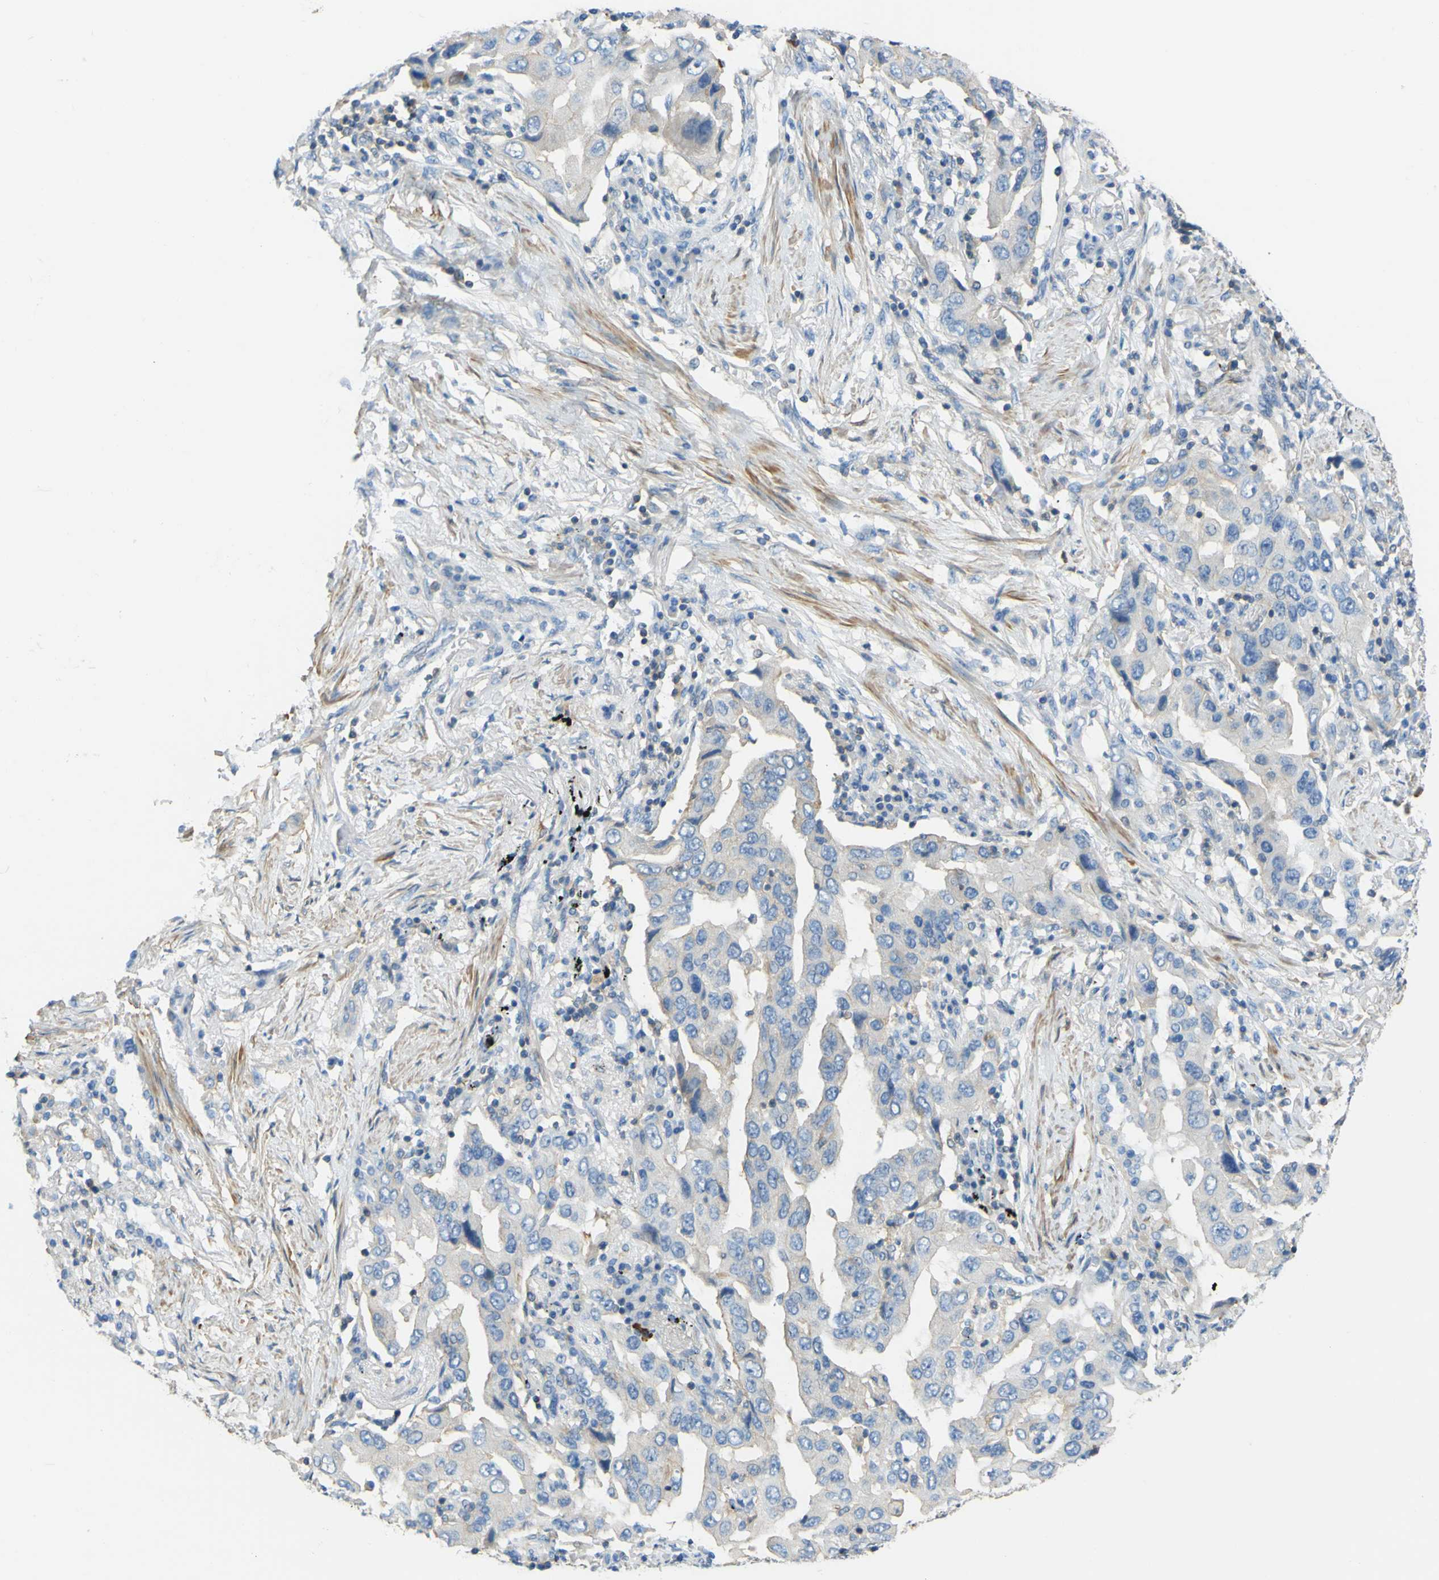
{"staining": {"intensity": "weak", "quantity": "<25%", "location": "cytoplasmic/membranous"}, "tissue": "lung cancer", "cell_type": "Tumor cells", "image_type": "cancer", "snomed": [{"axis": "morphology", "description": "Adenocarcinoma, NOS"}, {"axis": "topography", "description": "Lung"}], "caption": "The histopathology image displays no staining of tumor cells in lung cancer.", "gene": "OGN", "patient": {"sex": "female", "age": 65}}